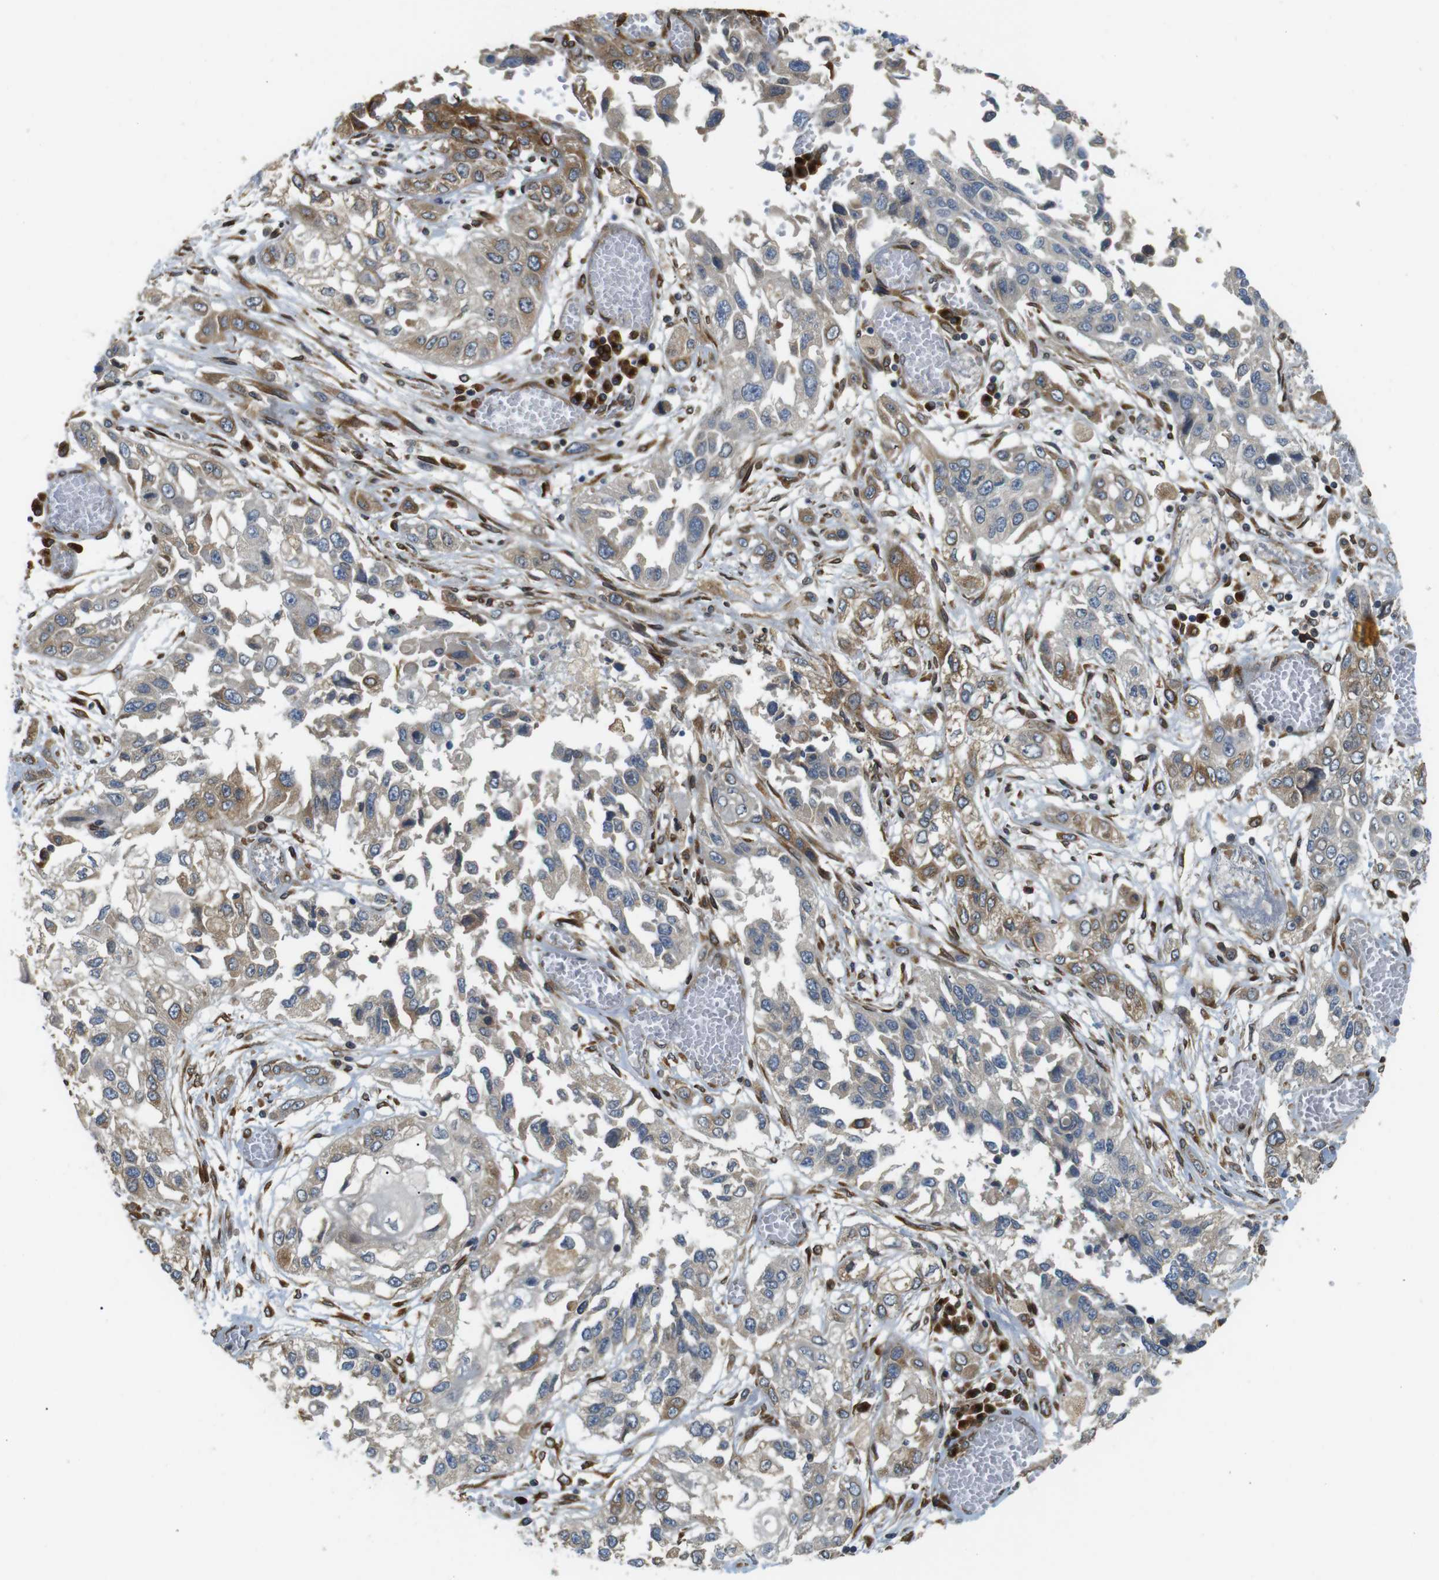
{"staining": {"intensity": "moderate", "quantity": "<25%", "location": "cytoplasmic/membranous"}, "tissue": "lung cancer", "cell_type": "Tumor cells", "image_type": "cancer", "snomed": [{"axis": "morphology", "description": "Squamous cell carcinoma, NOS"}, {"axis": "topography", "description": "Lung"}], "caption": "Lung cancer was stained to show a protein in brown. There is low levels of moderate cytoplasmic/membranous positivity in approximately <25% of tumor cells.", "gene": "TMEM143", "patient": {"sex": "male", "age": 71}}